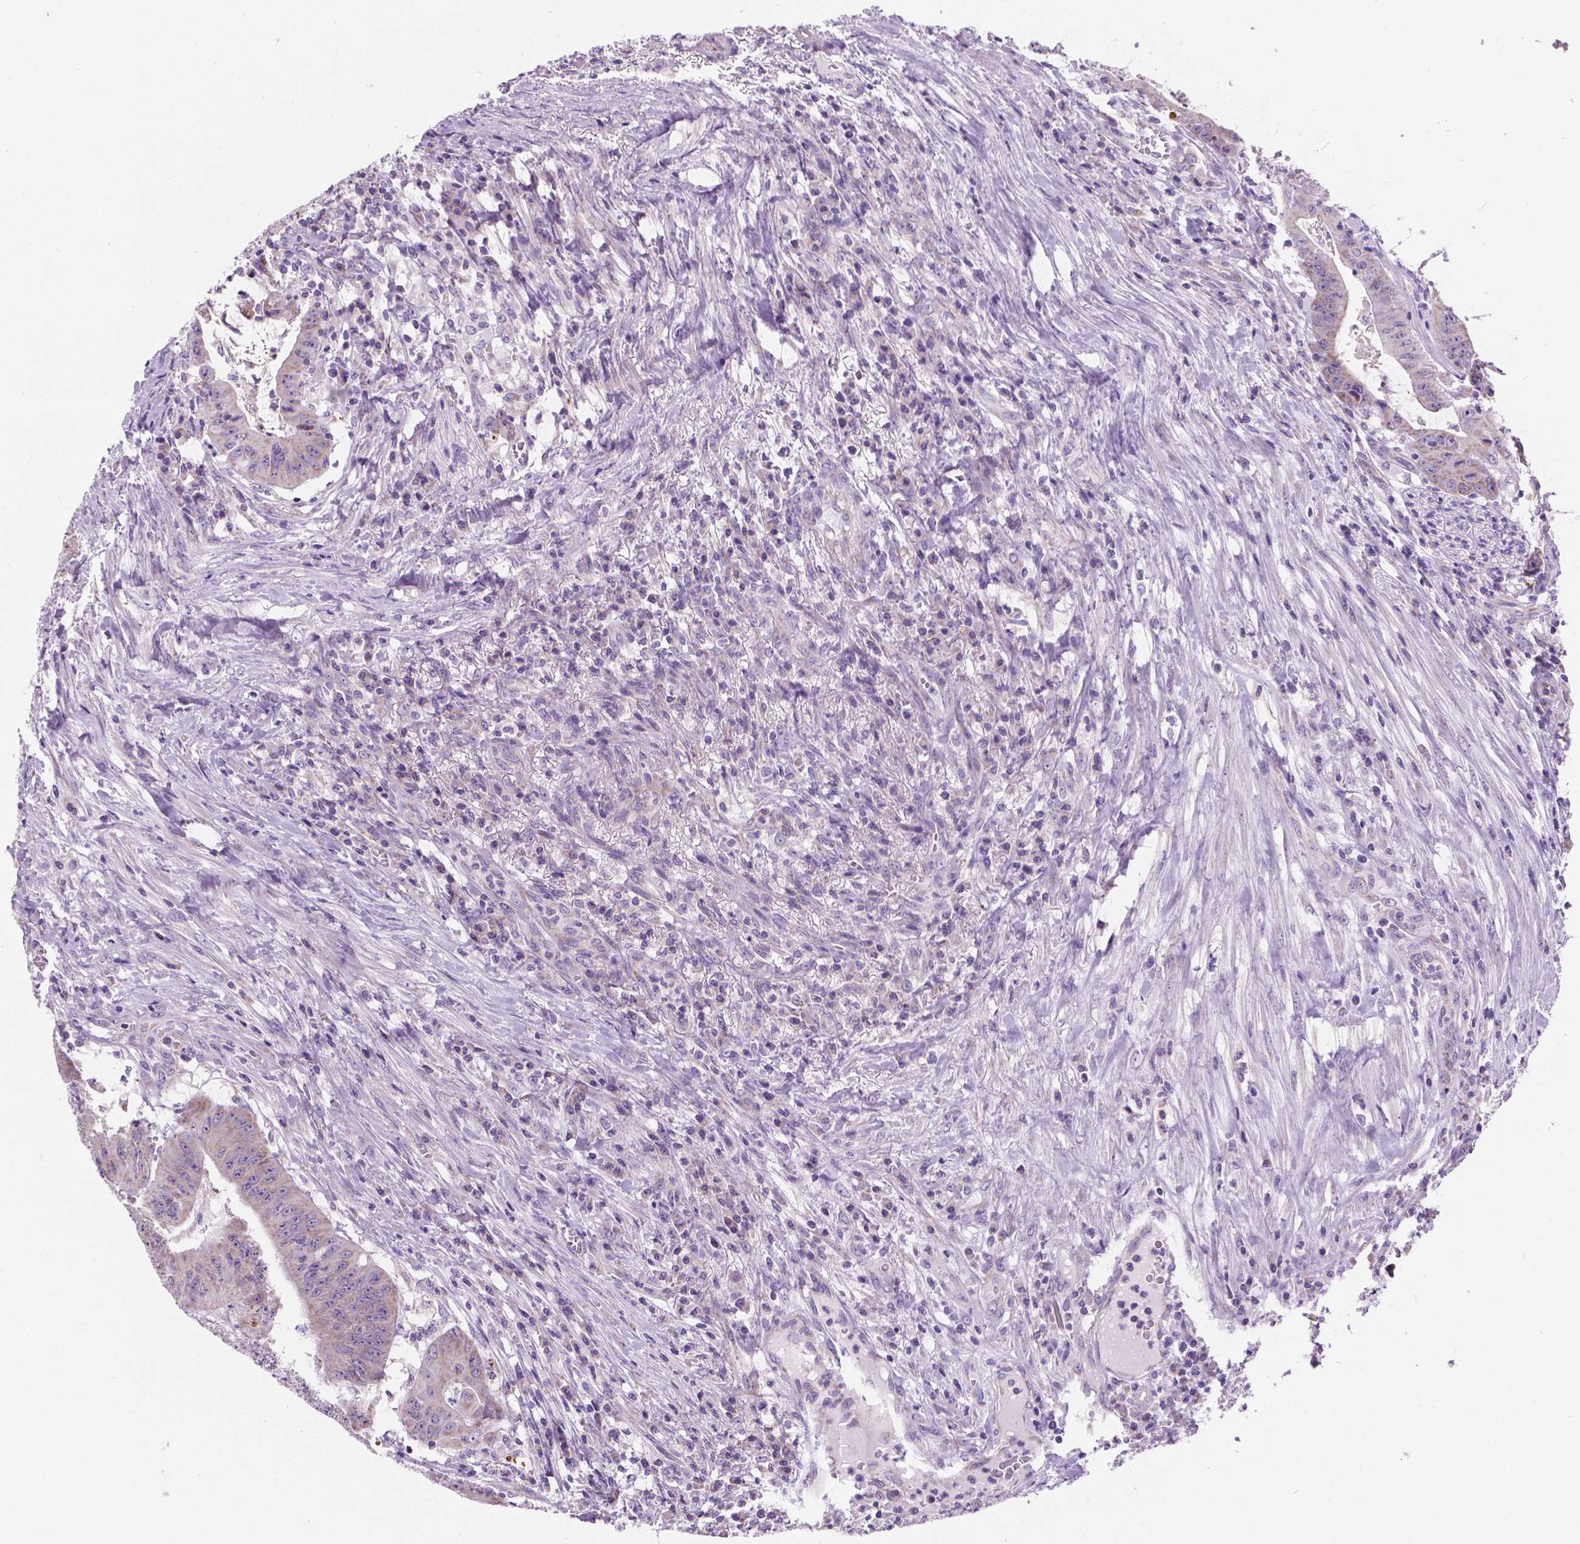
{"staining": {"intensity": "negative", "quantity": "none", "location": "none"}, "tissue": "colorectal cancer", "cell_type": "Tumor cells", "image_type": "cancer", "snomed": [{"axis": "morphology", "description": "Adenocarcinoma, NOS"}, {"axis": "topography", "description": "Colon"}], "caption": "This histopathology image is of colorectal cancer (adenocarcinoma) stained with immunohistochemistry to label a protein in brown with the nuclei are counter-stained blue. There is no staining in tumor cells. (Stains: DAB IHC with hematoxylin counter stain, Microscopy: brightfield microscopy at high magnification).", "gene": "CSPG5", "patient": {"sex": "male", "age": 33}}